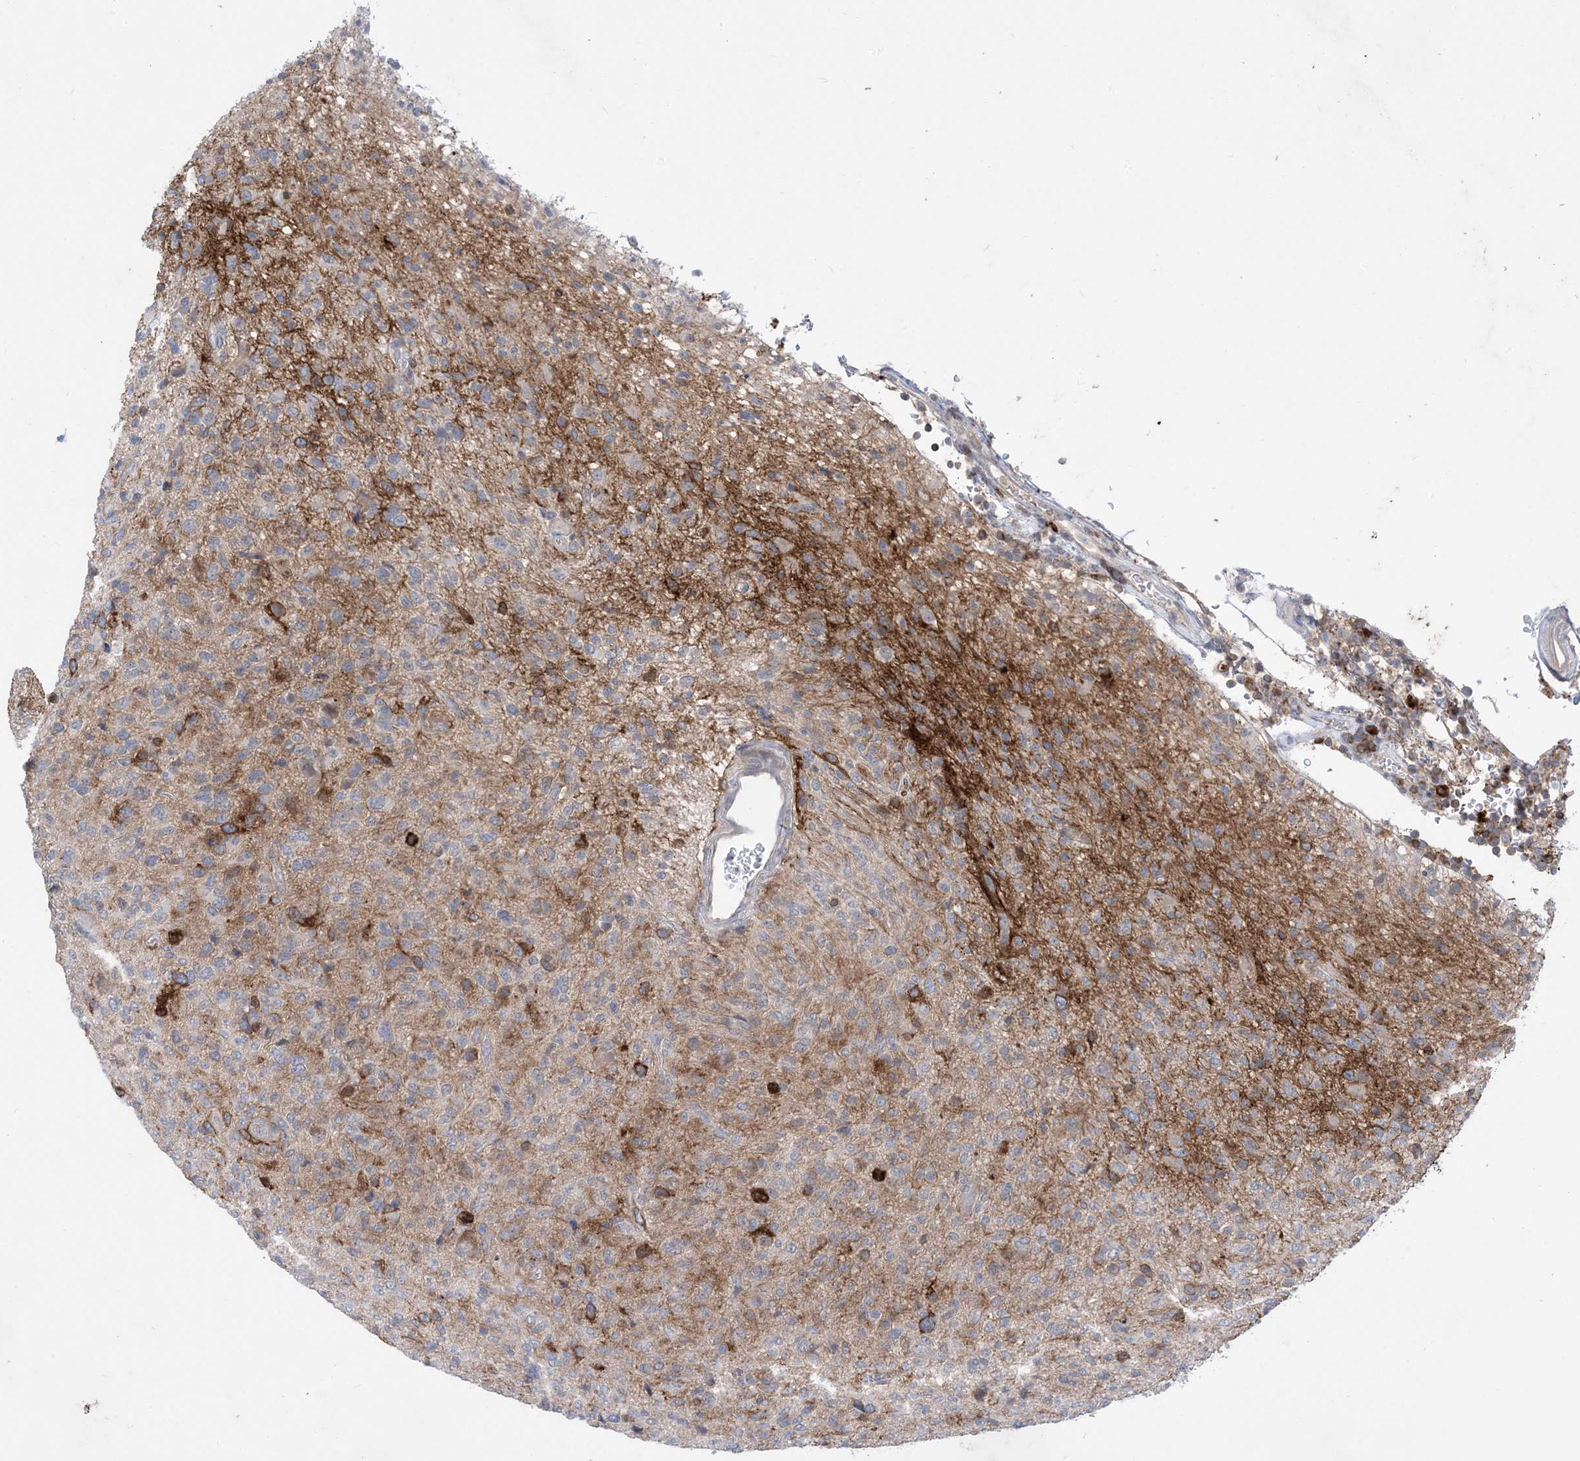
{"staining": {"intensity": "negative", "quantity": "none", "location": "none"}, "tissue": "glioma", "cell_type": "Tumor cells", "image_type": "cancer", "snomed": [{"axis": "morphology", "description": "Glioma, malignant, High grade"}, {"axis": "topography", "description": "Brain"}], "caption": "The immunohistochemistry image has no significant positivity in tumor cells of malignant glioma (high-grade) tissue.", "gene": "AOC1", "patient": {"sex": "female", "age": 57}}